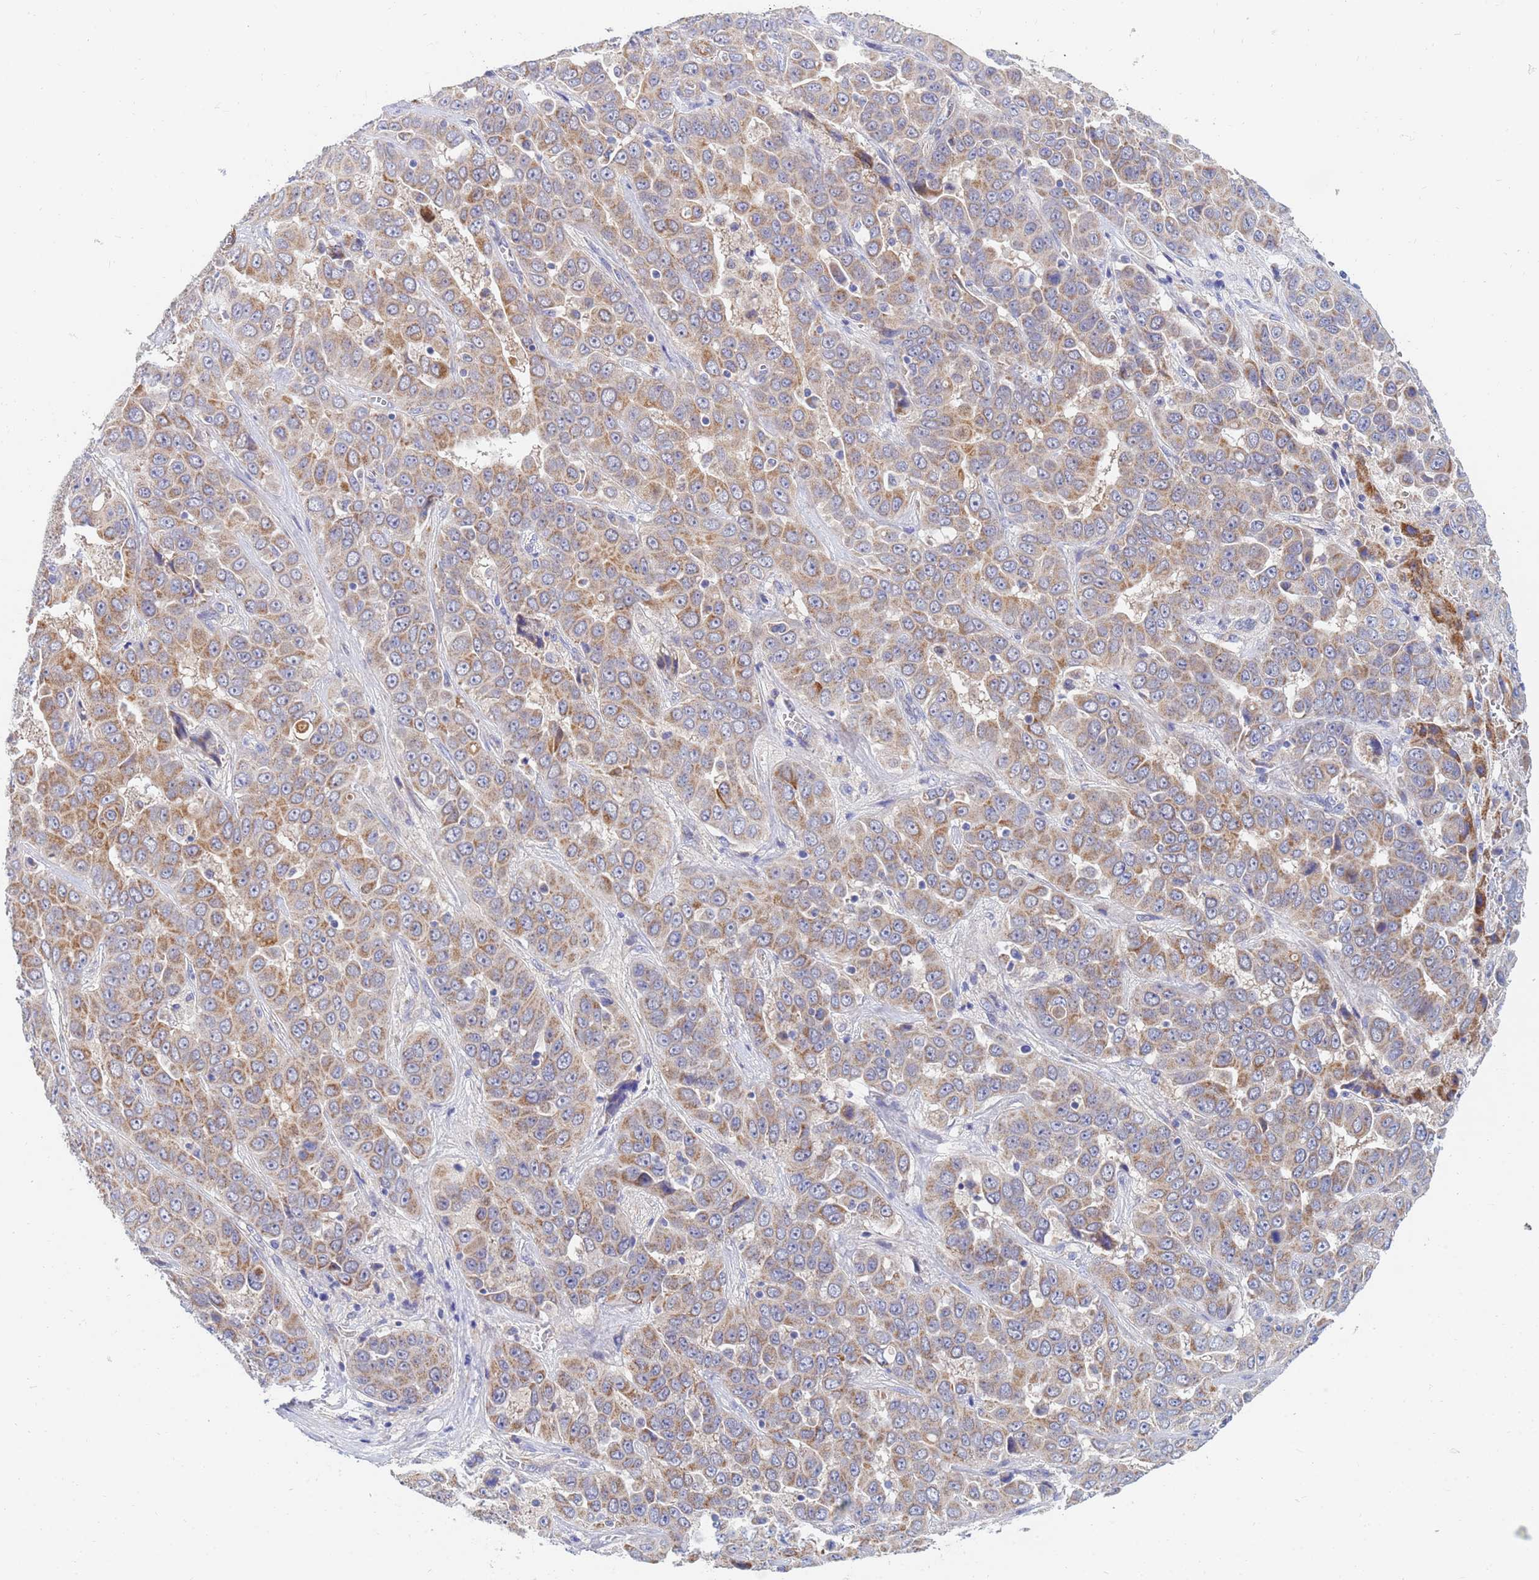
{"staining": {"intensity": "moderate", "quantity": ">75%", "location": "cytoplasmic/membranous"}, "tissue": "liver cancer", "cell_type": "Tumor cells", "image_type": "cancer", "snomed": [{"axis": "morphology", "description": "Cholangiocarcinoma"}, {"axis": "topography", "description": "Liver"}], "caption": "Protein analysis of liver cancer tissue displays moderate cytoplasmic/membranous expression in approximately >75% of tumor cells.", "gene": "SDR39U1", "patient": {"sex": "female", "age": 52}}